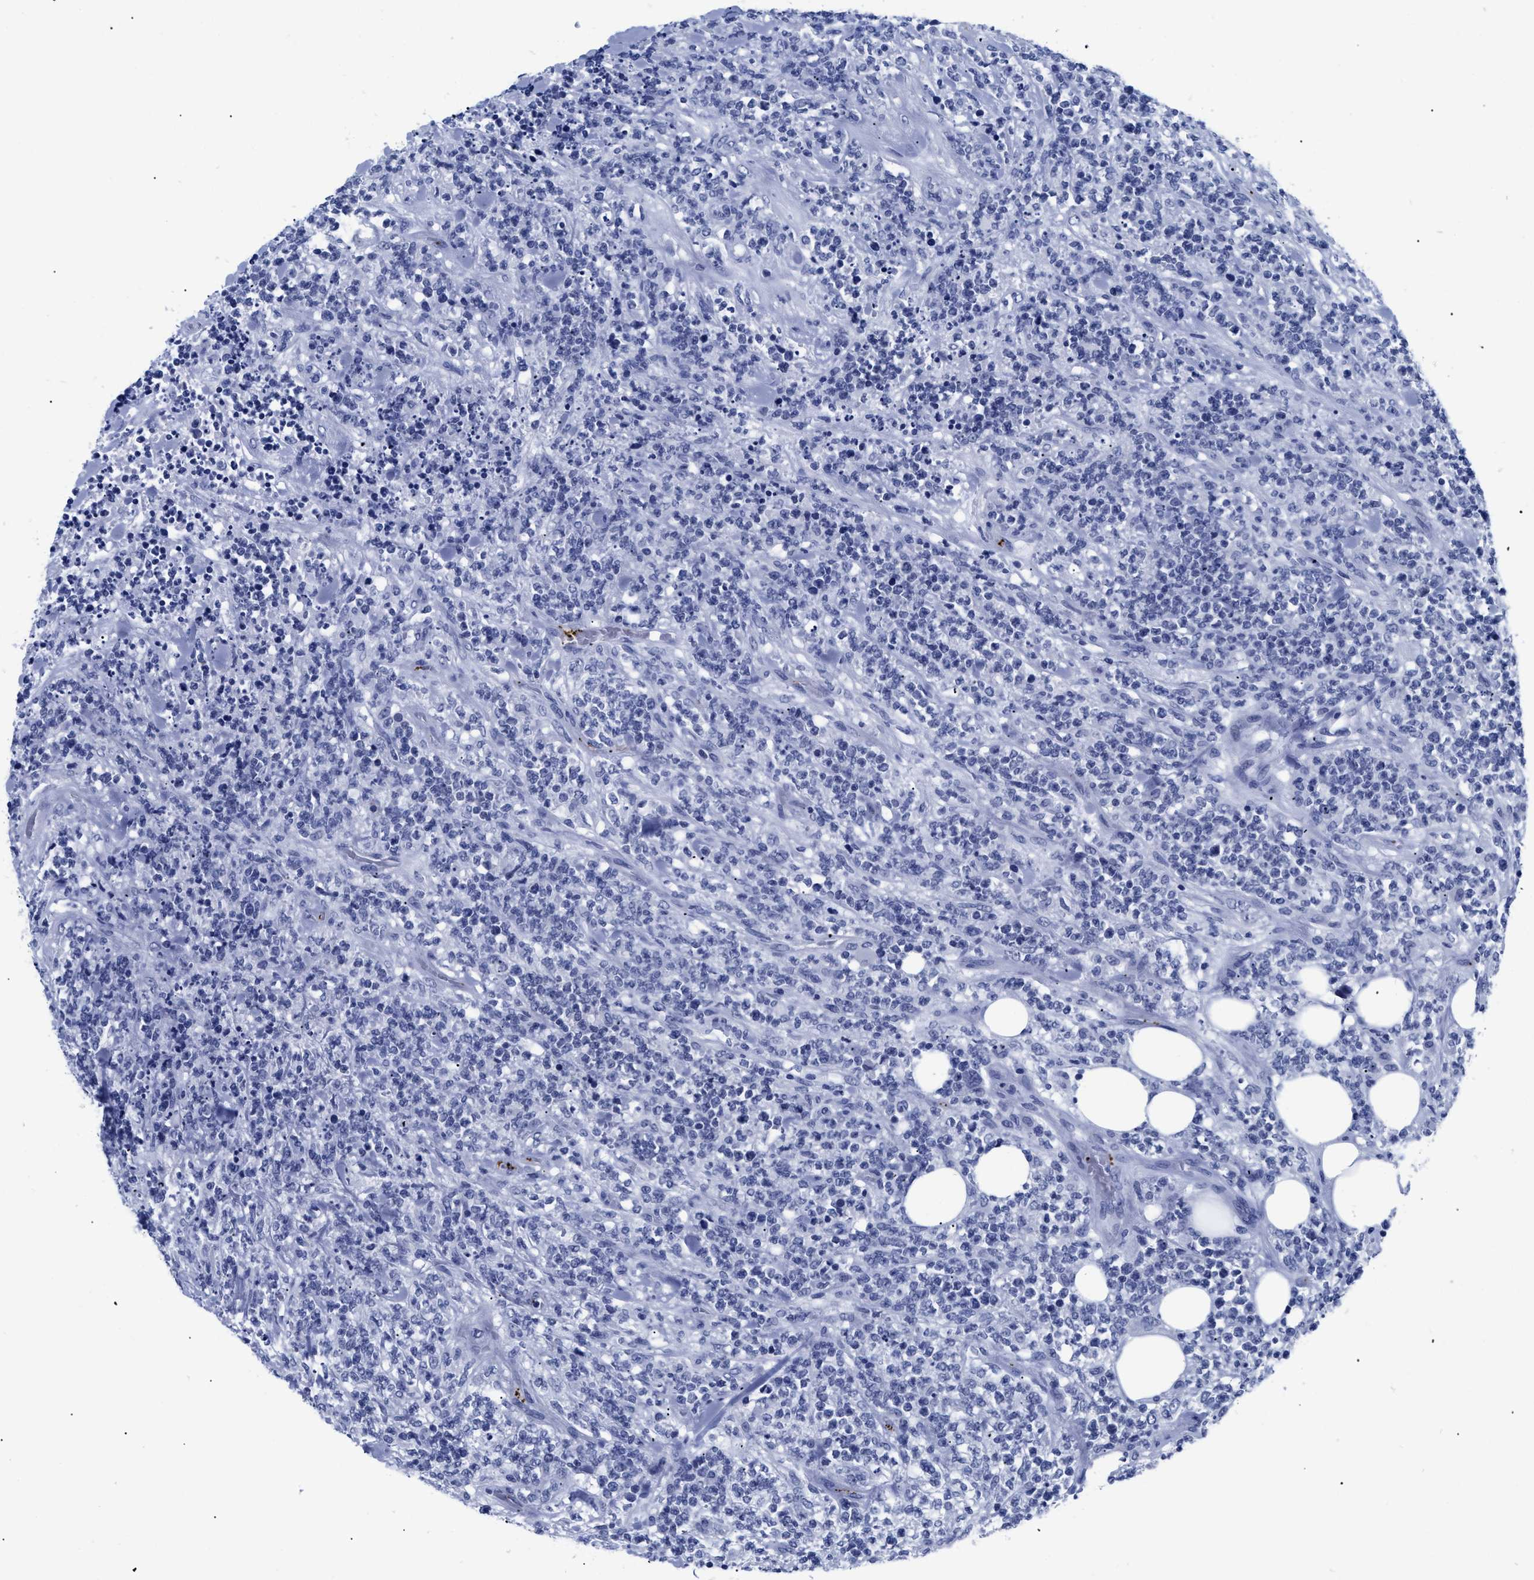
{"staining": {"intensity": "negative", "quantity": "none", "location": "none"}, "tissue": "lymphoma", "cell_type": "Tumor cells", "image_type": "cancer", "snomed": [{"axis": "morphology", "description": "Malignant lymphoma, non-Hodgkin's type, High grade"}, {"axis": "topography", "description": "Soft tissue"}], "caption": "The immunohistochemistry (IHC) image has no significant staining in tumor cells of lymphoma tissue.", "gene": "TREML1", "patient": {"sex": "male", "age": 18}}